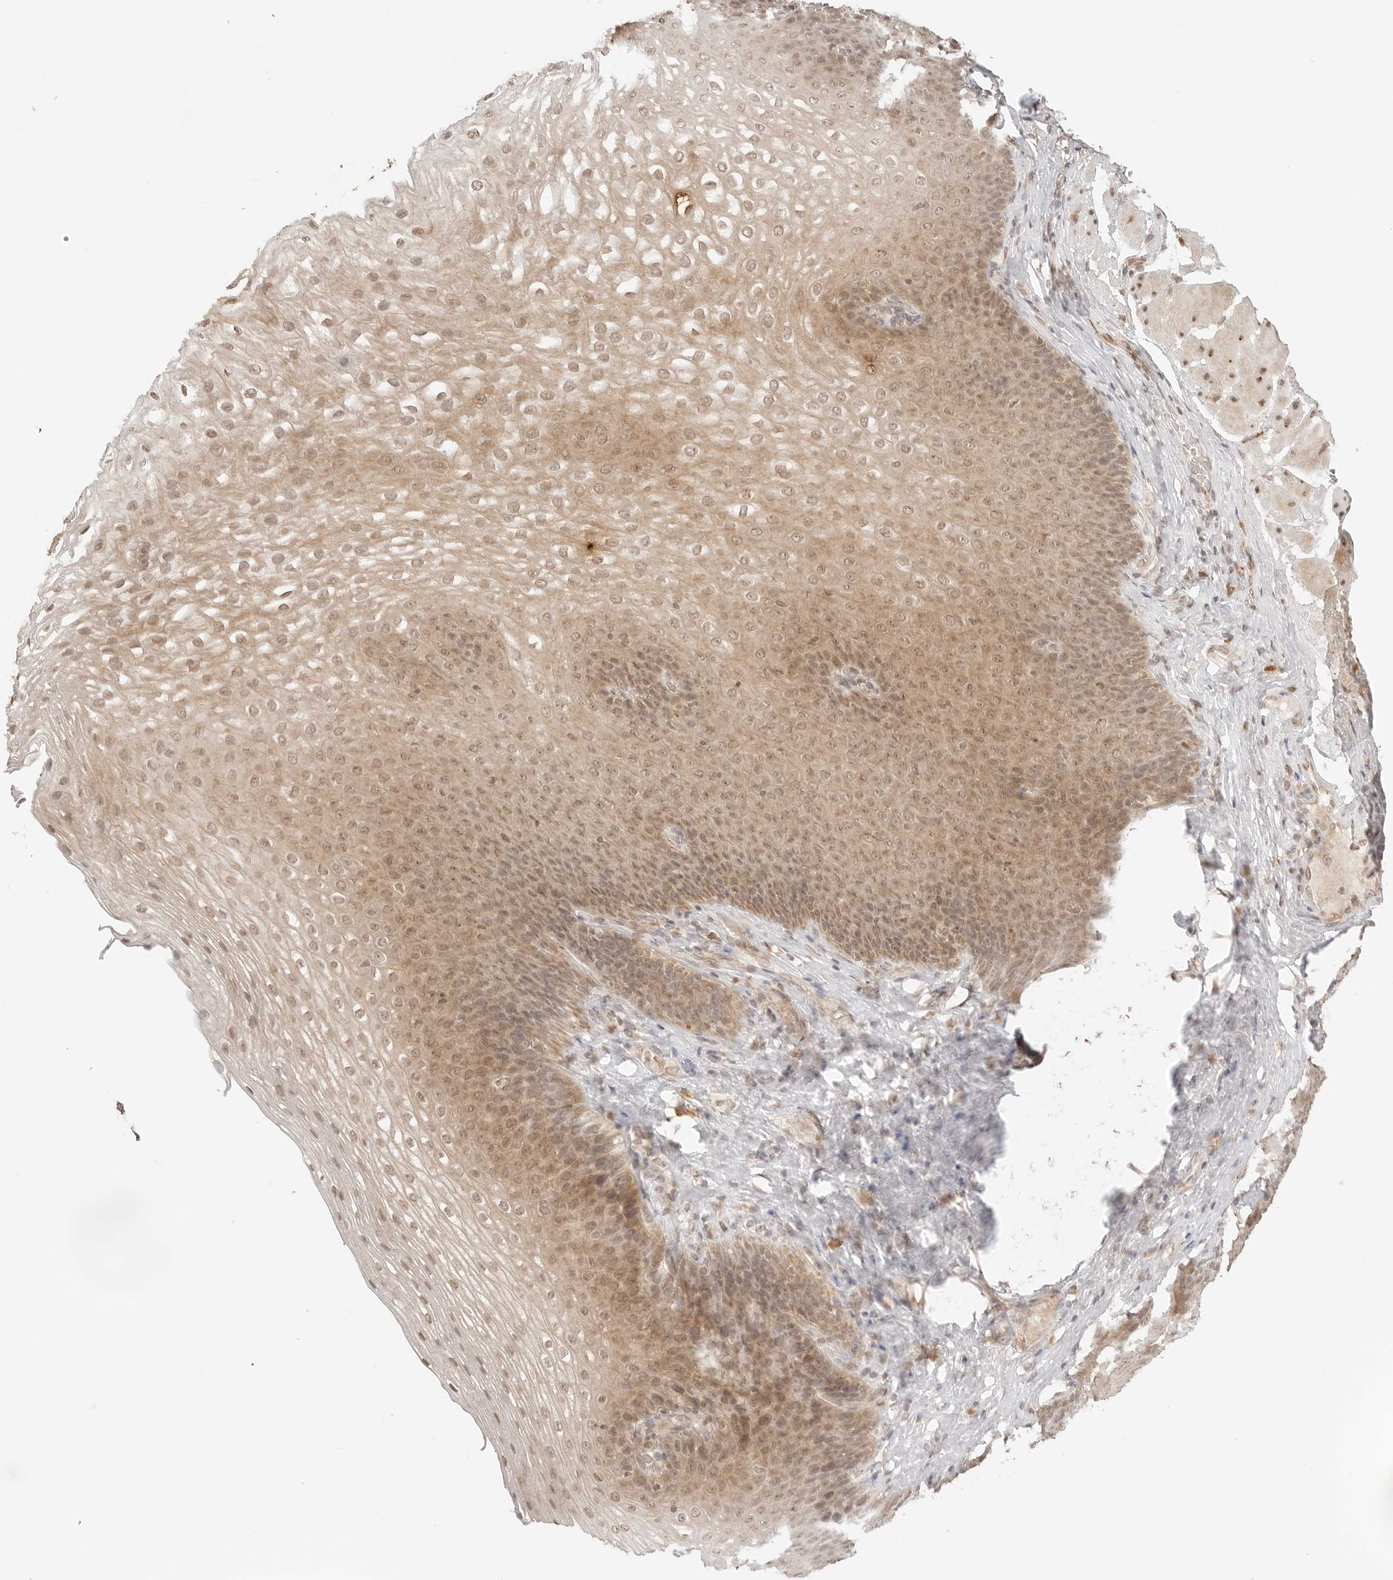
{"staining": {"intensity": "moderate", "quantity": ">75%", "location": "cytoplasmic/membranous,nuclear"}, "tissue": "esophagus", "cell_type": "Squamous epithelial cells", "image_type": "normal", "snomed": [{"axis": "morphology", "description": "Normal tissue, NOS"}, {"axis": "topography", "description": "Esophagus"}], "caption": "High-magnification brightfield microscopy of benign esophagus stained with DAB (brown) and counterstained with hematoxylin (blue). squamous epithelial cells exhibit moderate cytoplasmic/membranous,nuclear staining is appreciated in about>75% of cells.", "gene": "GPR34", "patient": {"sex": "female", "age": 66}}